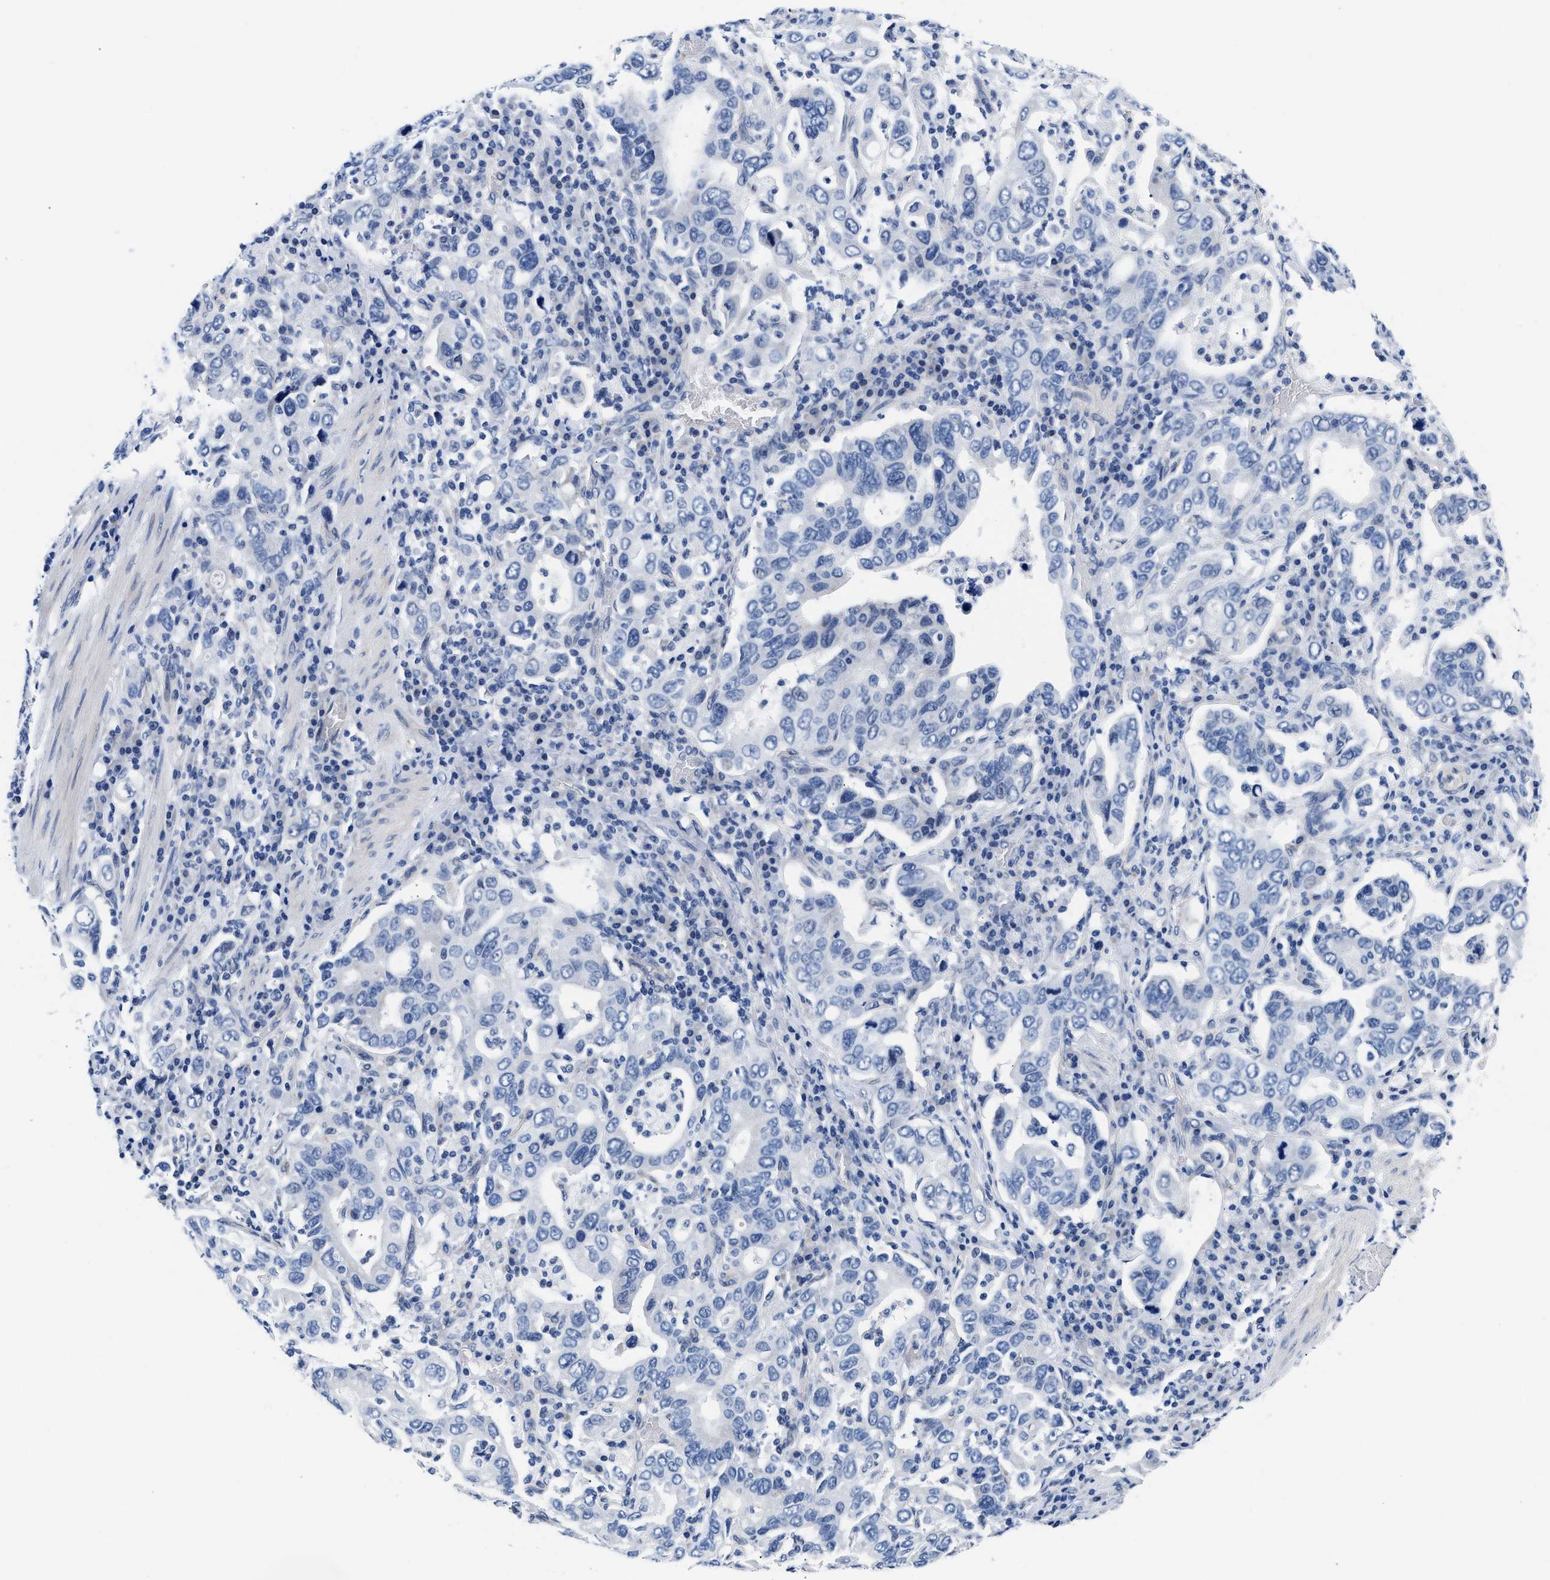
{"staining": {"intensity": "negative", "quantity": "none", "location": "none"}, "tissue": "stomach cancer", "cell_type": "Tumor cells", "image_type": "cancer", "snomed": [{"axis": "morphology", "description": "Adenocarcinoma, NOS"}, {"axis": "topography", "description": "Stomach, upper"}], "caption": "There is no significant expression in tumor cells of stomach adenocarcinoma.", "gene": "TRIM29", "patient": {"sex": "male", "age": 62}}